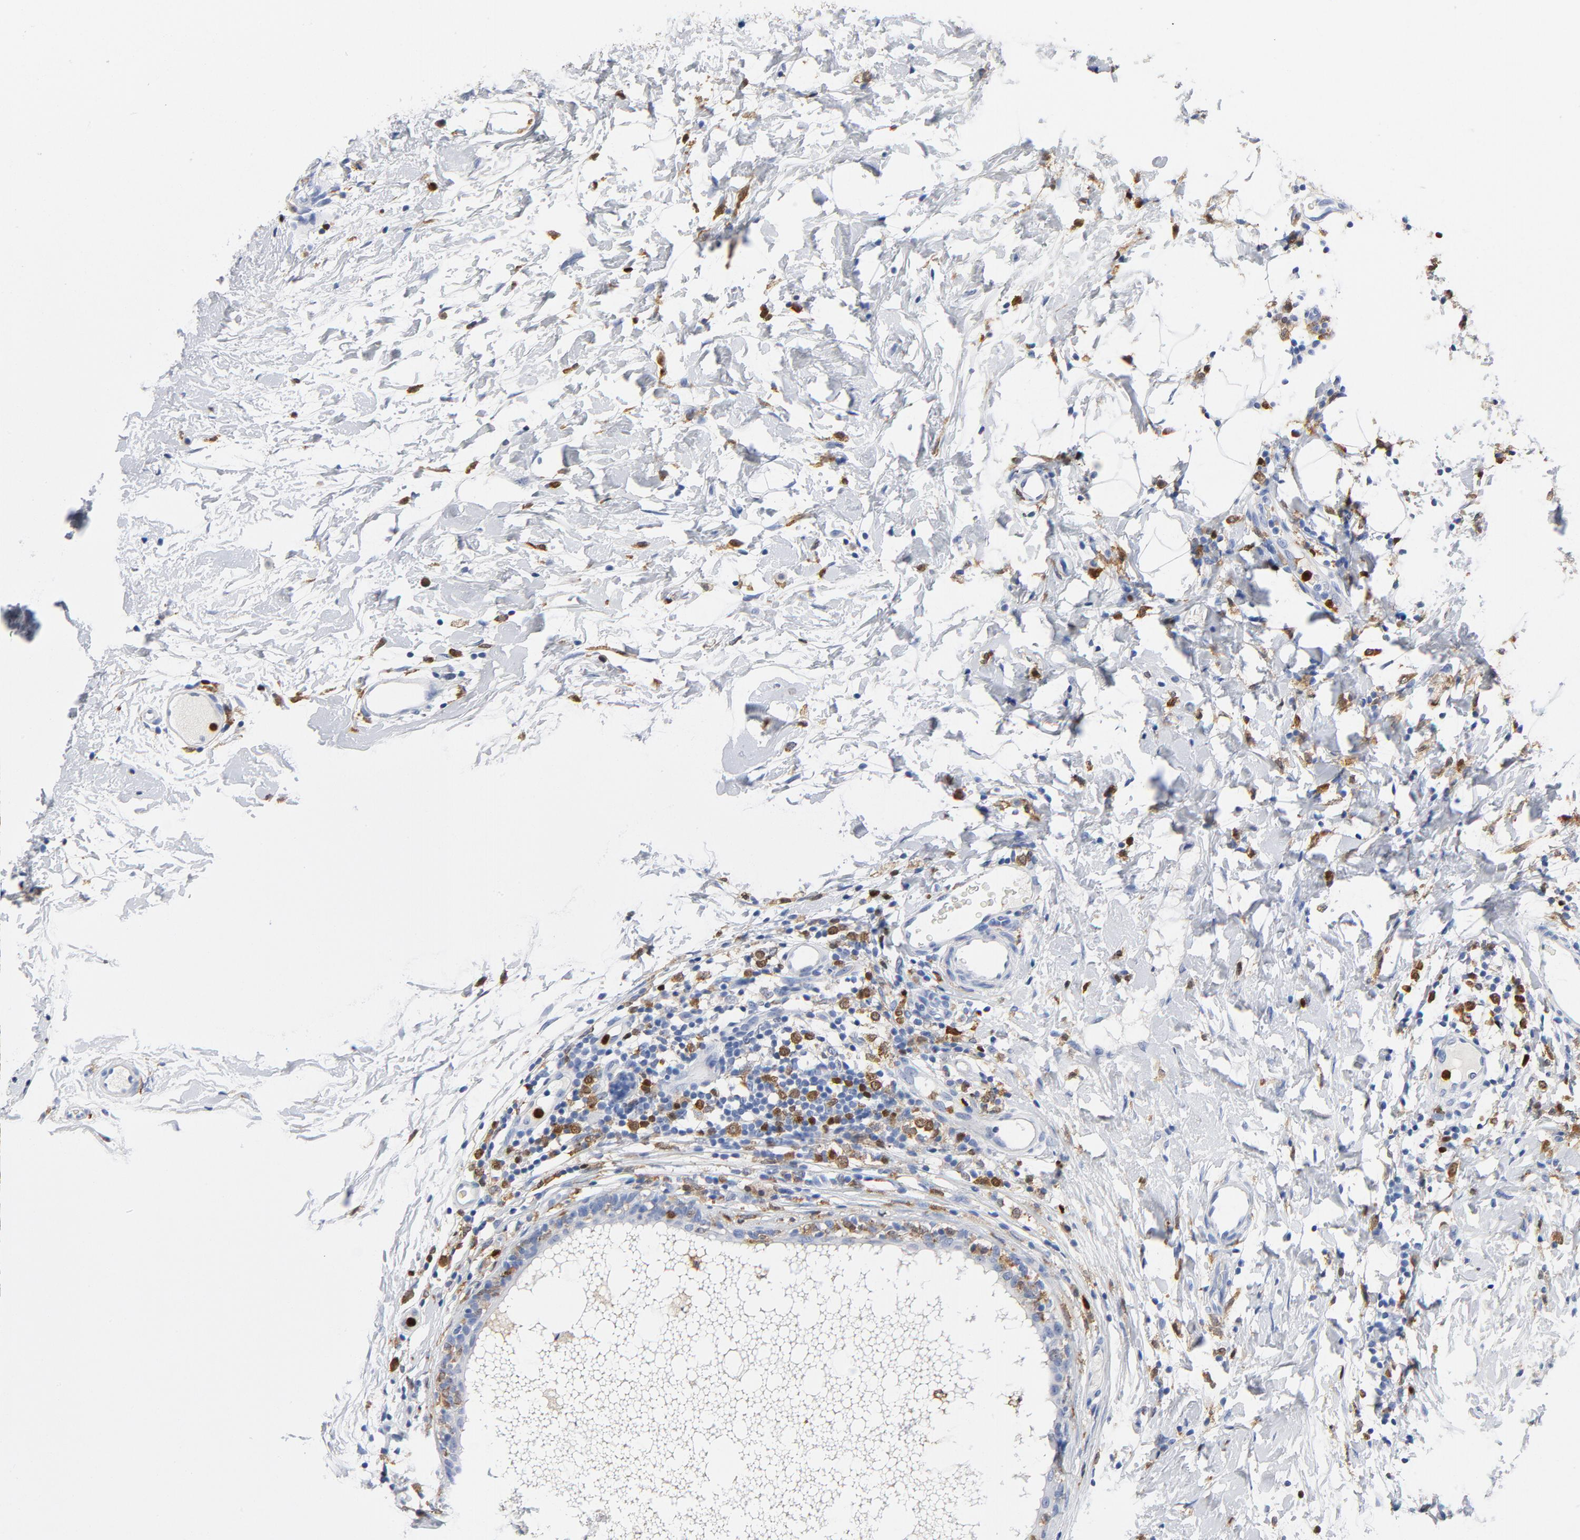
{"staining": {"intensity": "negative", "quantity": "none", "location": "none"}, "tissue": "breast cancer", "cell_type": "Tumor cells", "image_type": "cancer", "snomed": [{"axis": "morphology", "description": "Duct carcinoma"}, {"axis": "topography", "description": "Breast"}], "caption": "This is an immunohistochemistry histopathology image of human intraductal carcinoma (breast). There is no expression in tumor cells.", "gene": "NCF1", "patient": {"sex": "female", "age": 40}}